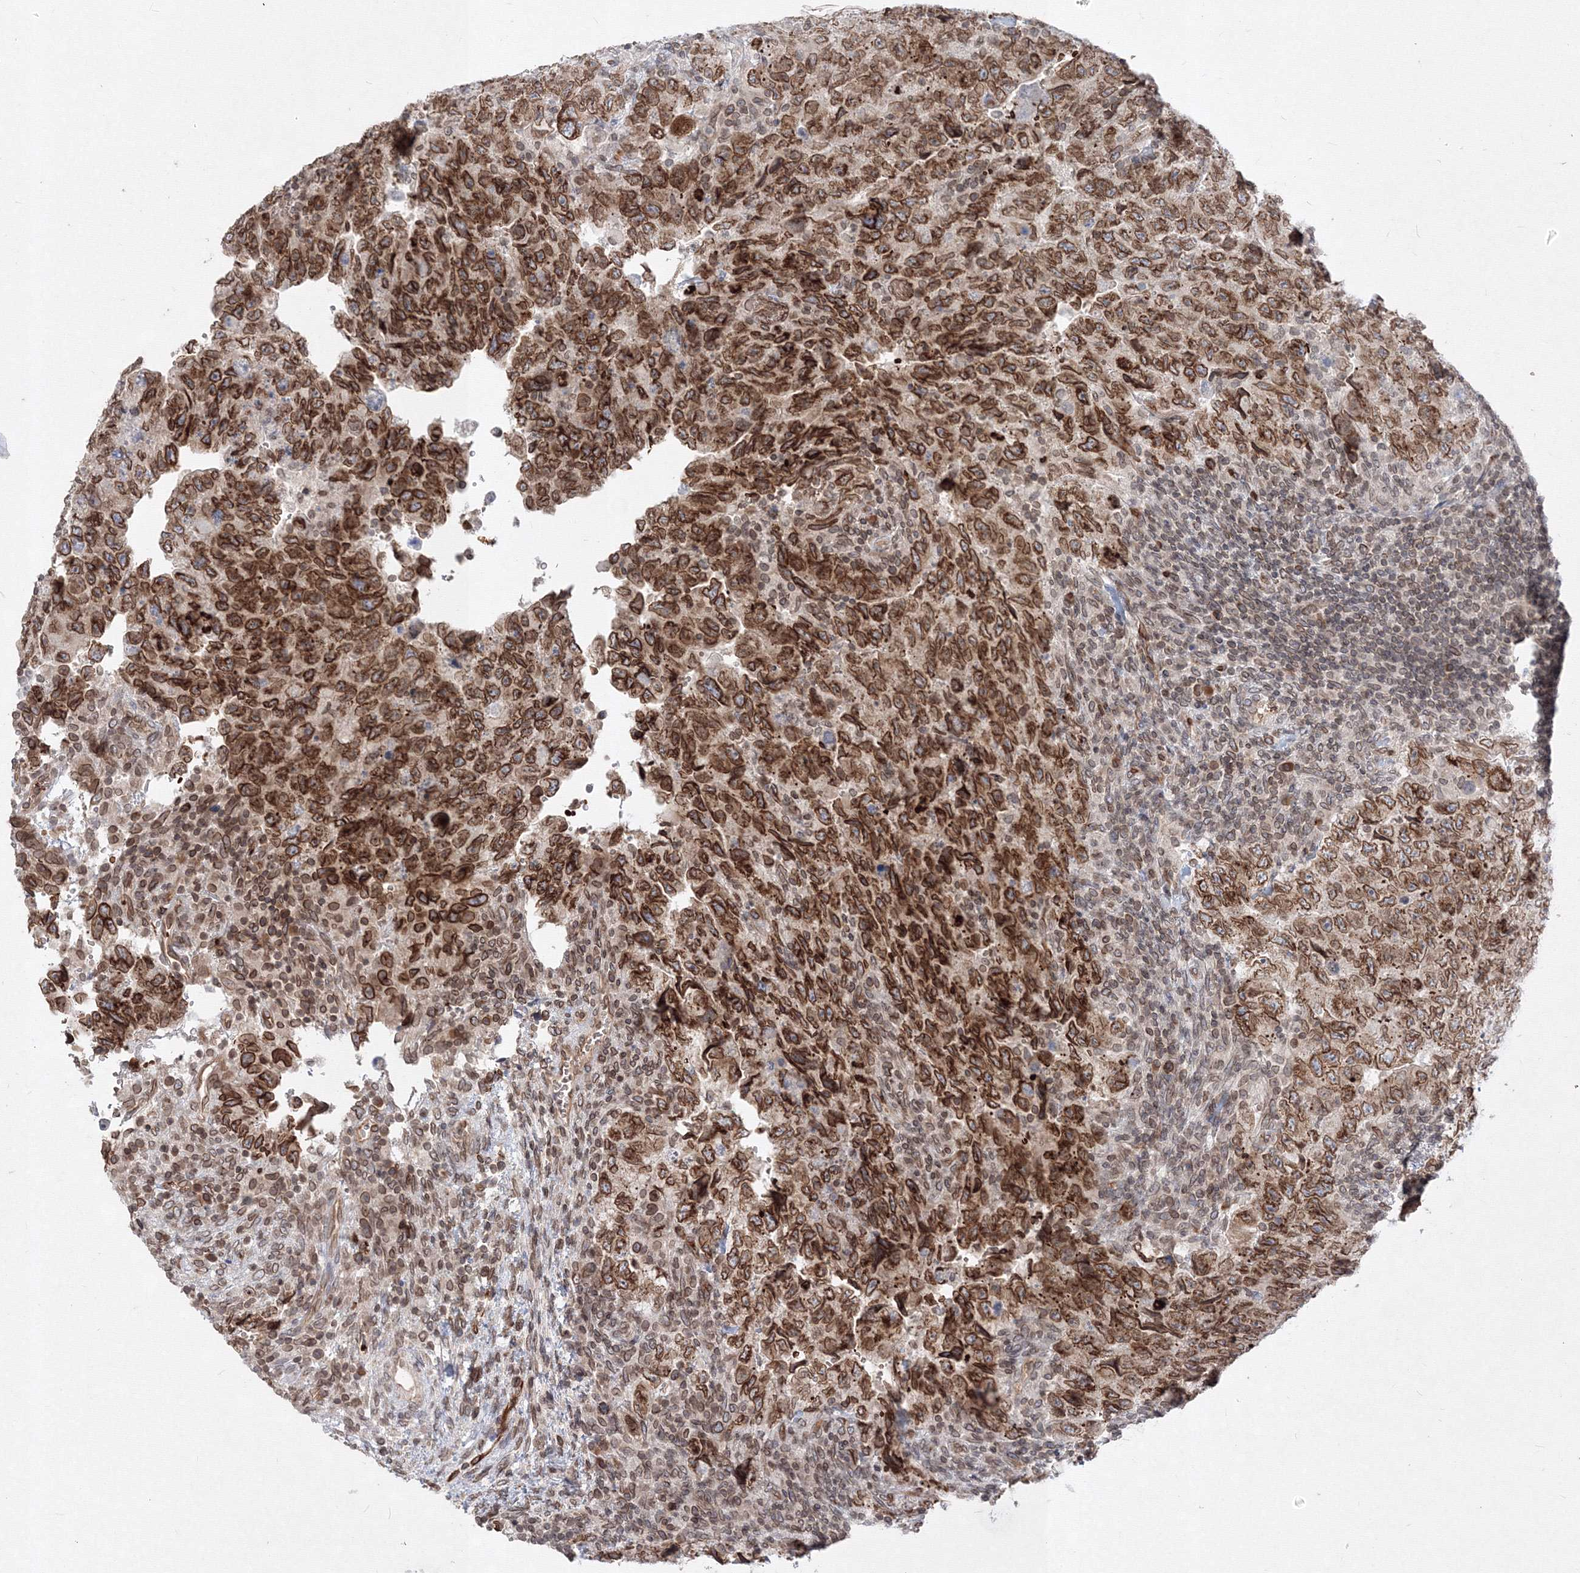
{"staining": {"intensity": "moderate", "quantity": ">75%", "location": "cytoplasmic/membranous,nuclear"}, "tissue": "testis cancer", "cell_type": "Tumor cells", "image_type": "cancer", "snomed": [{"axis": "morphology", "description": "Carcinoma, Embryonal, NOS"}, {"axis": "topography", "description": "Testis"}], "caption": "This micrograph exhibits testis cancer (embryonal carcinoma) stained with immunohistochemistry to label a protein in brown. The cytoplasmic/membranous and nuclear of tumor cells show moderate positivity for the protein. Nuclei are counter-stained blue.", "gene": "DNAJB2", "patient": {"sex": "male", "age": 36}}